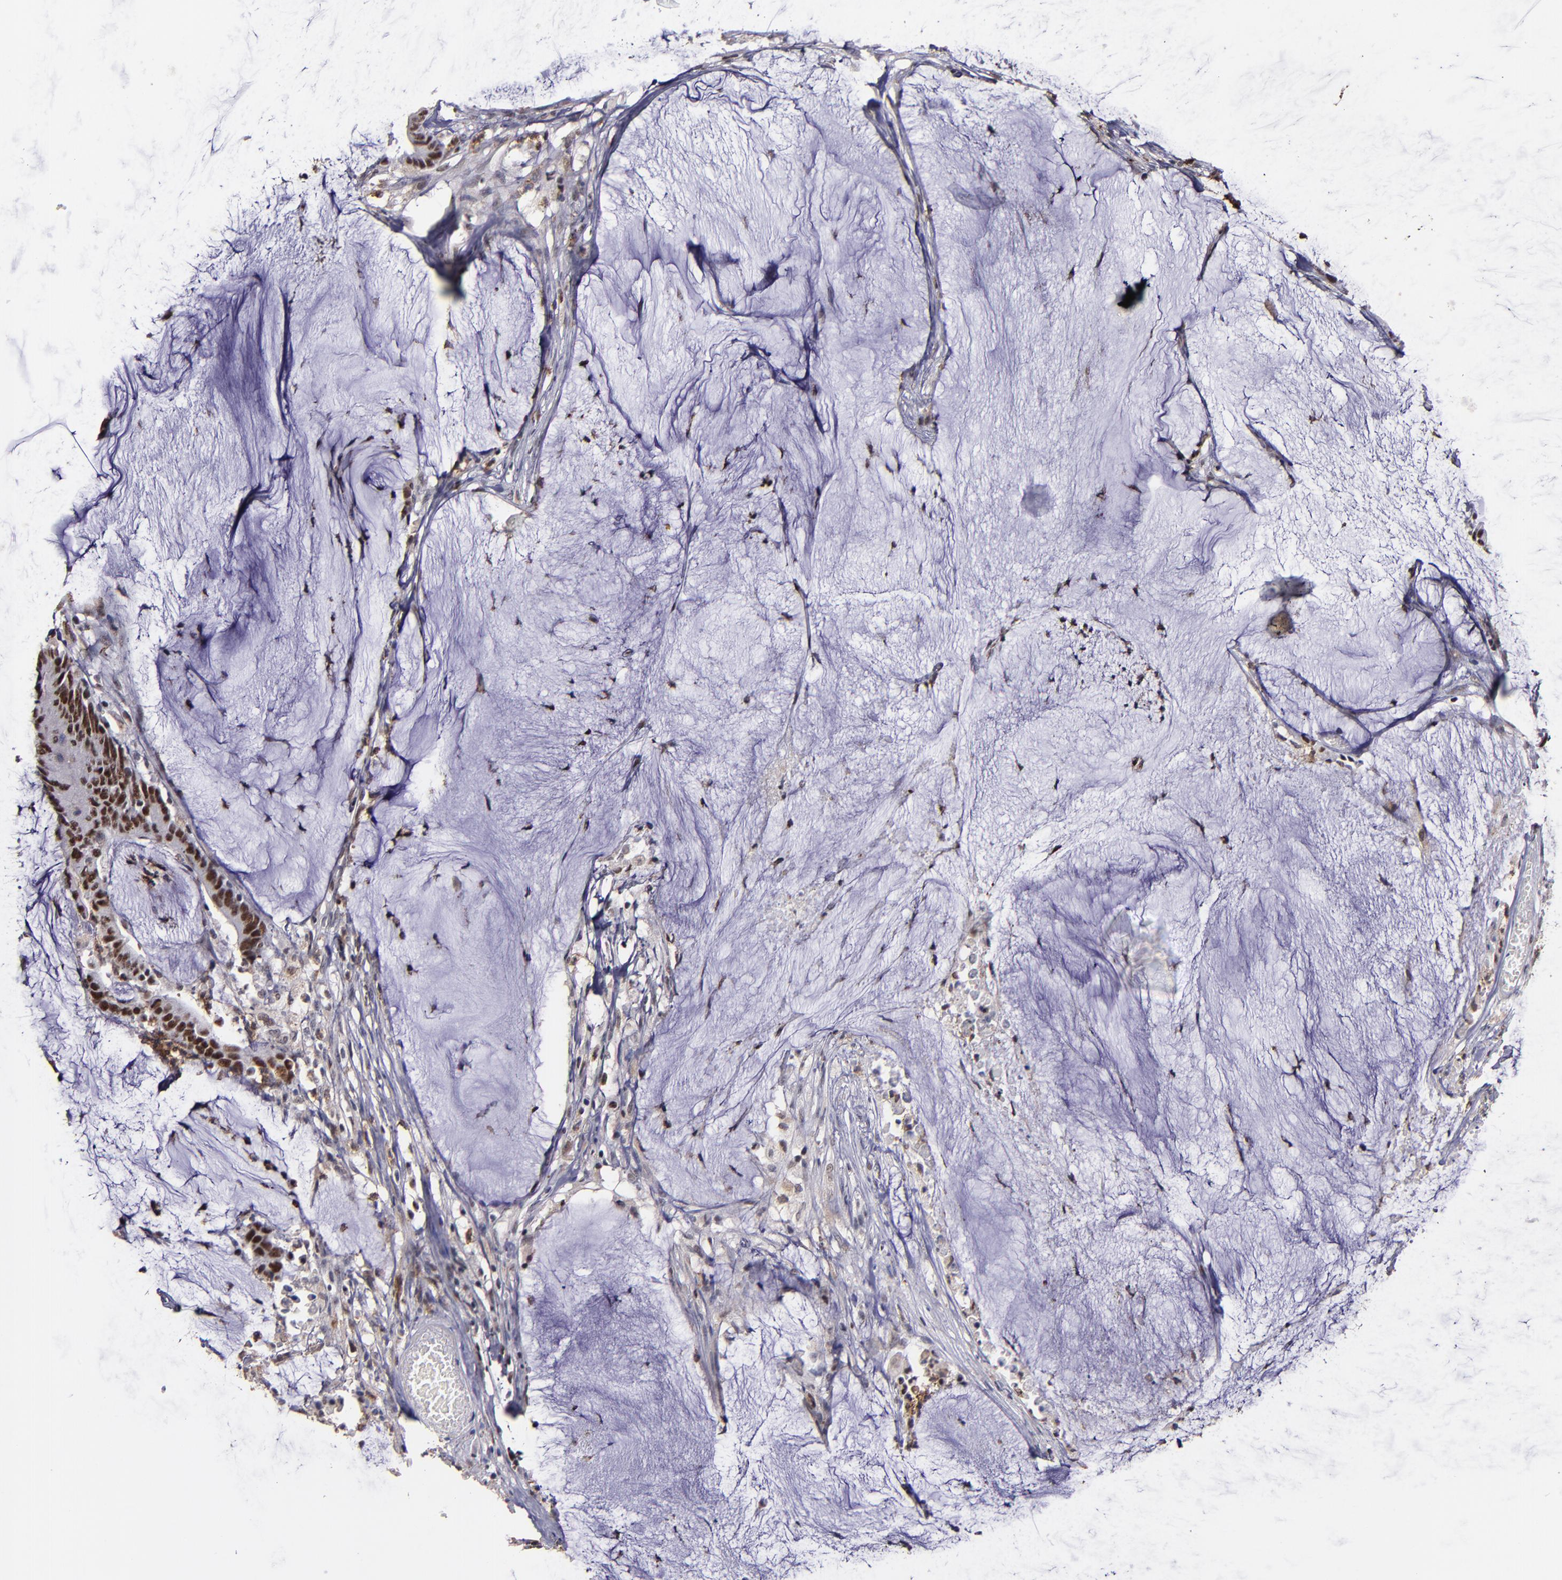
{"staining": {"intensity": "moderate", "quantity": ">75%", "location": "nuclear"}, "tissue": "colorectal cancer", "cell_type": "Tumor cells", "image_type": "cancer", "snomed": [{"axis": "morphology", "description": "Adenocarcinoma, NOS"}, {"axis": "topography", "description": "Rectum"}], "caption": "Colorectal adenocarcinoma stained for a protein exhibits moderate nuclear positivity in tumor cells. (IHC, brightfield microscopy, high magnification).", "gene": "PPP4R3A", "patient": {"sex": "female", "age": 66}}